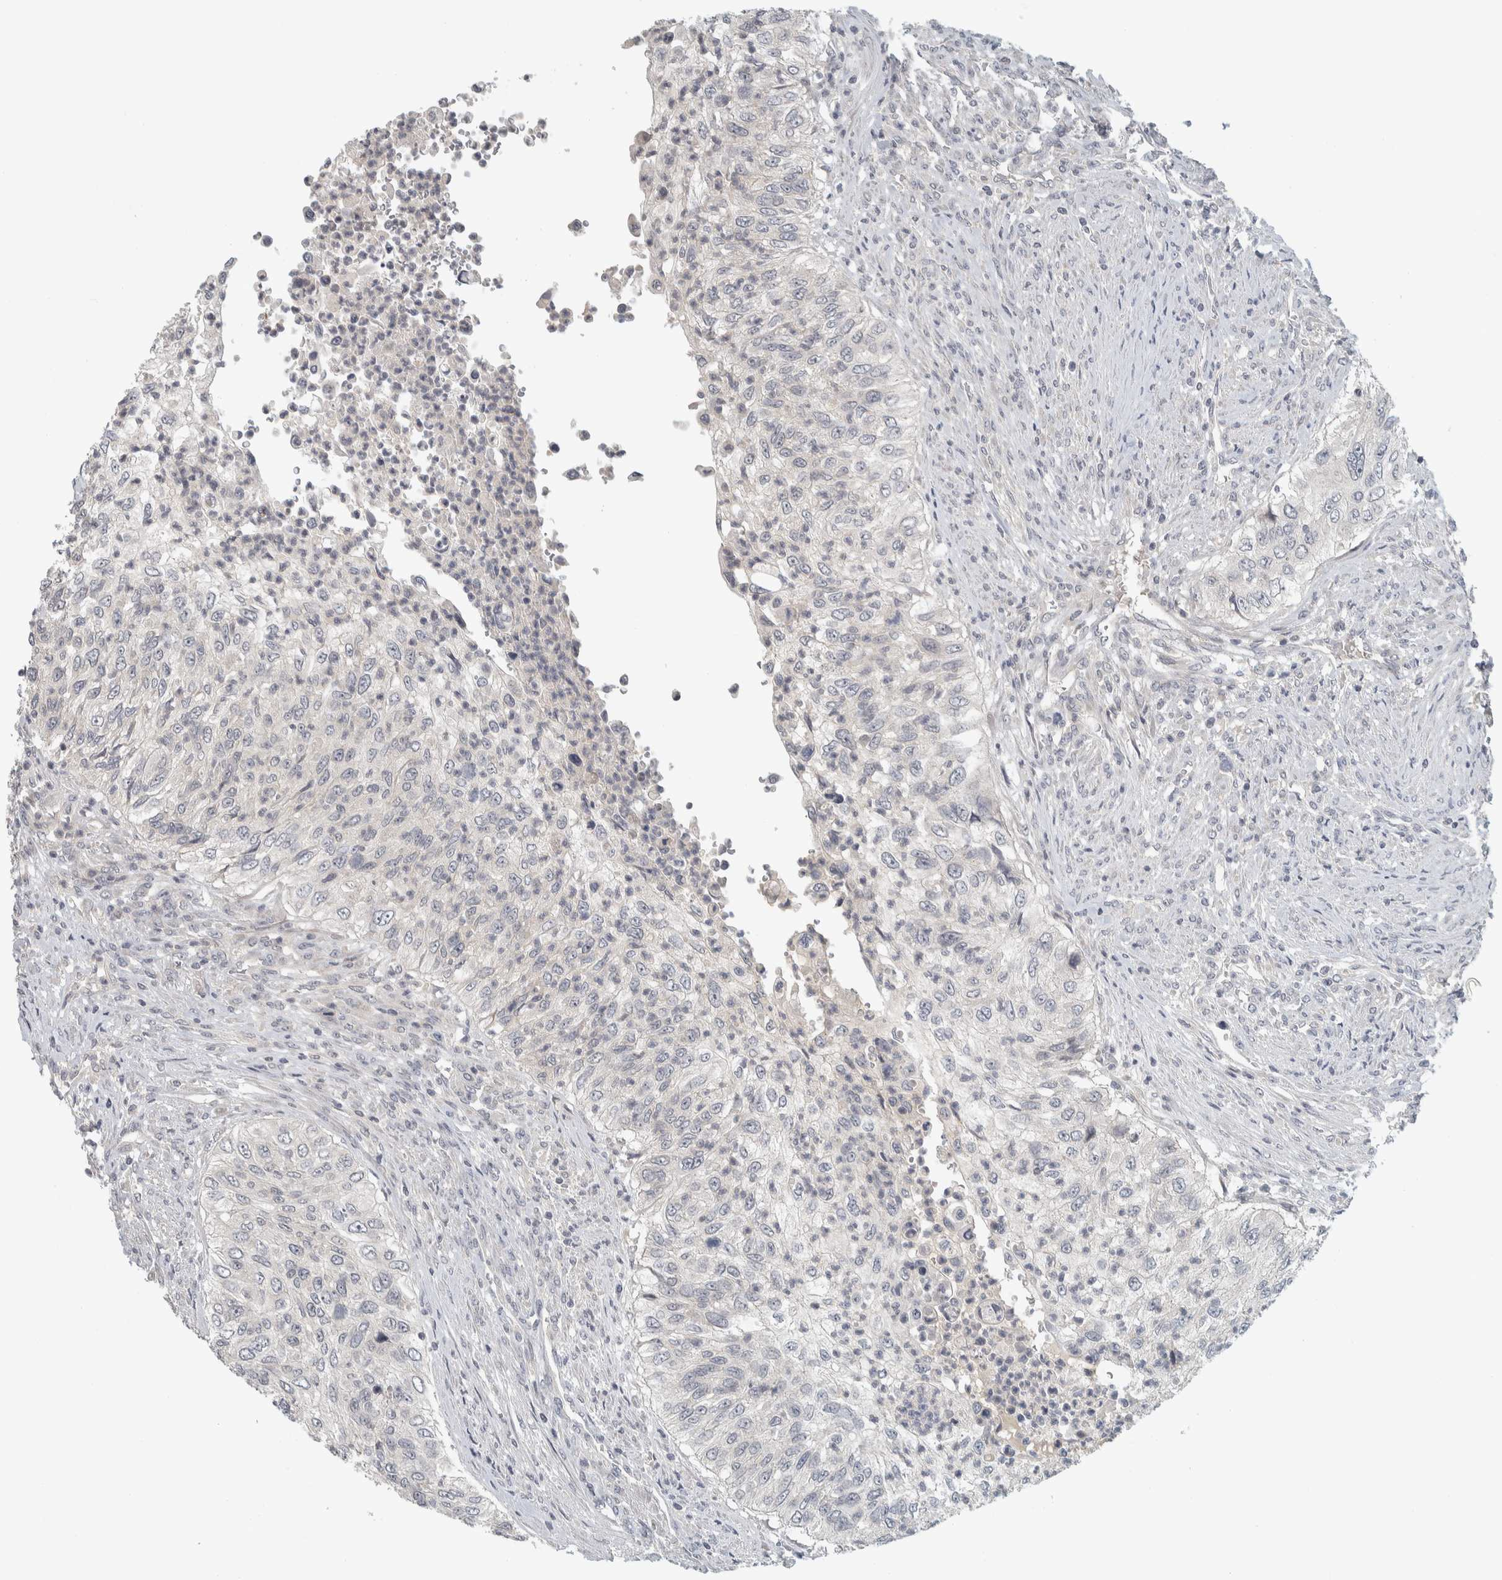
{"staining": {"intensity": "negative", "quantity": "none", "location": "none"}, "tissue": "urothelial cancer", "cell_type": "Tumor cells", "image_type": "cancer", "snomed": [{"axis": "morphology", "description": "Urothelial carcinoma, High grade"}, {"axis": "topography", "description": "Urinary bladder"}], "caption": "DAB (3,3'-diaminobenzidine) immunohistochemical staining of human urothelial cancer reveals no significant positivity in tumor cells.", "gene": "AFP", "patient": {"sex": "female", "age": 60}}